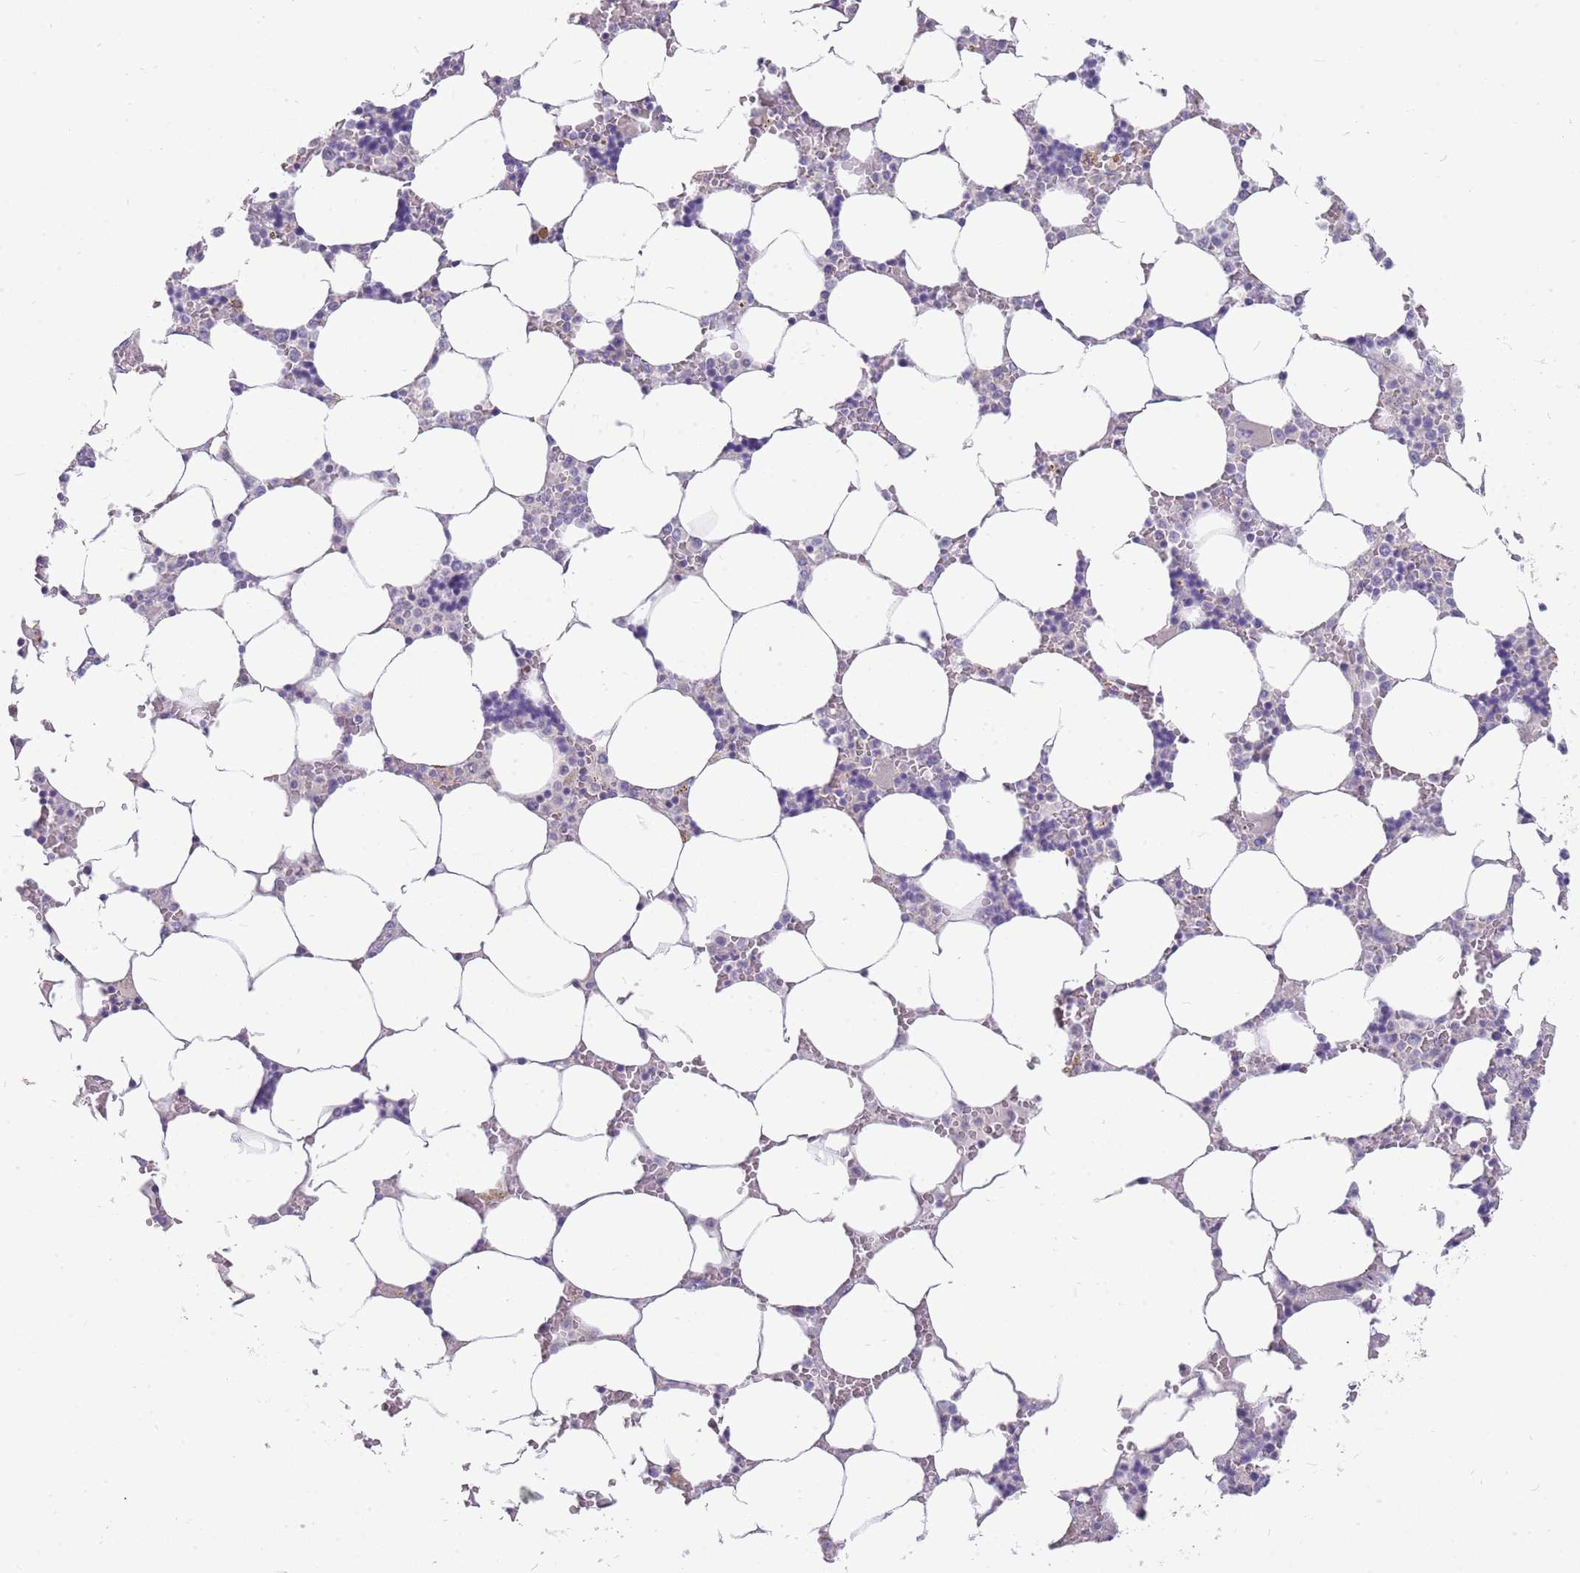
{"staining": {"intensity": "negative", "quantity": "none", "location": "none"}, "tissue": "bone marrow", "cell_type": "Hematopoietic cells", "image_type": "normal", "snomed": [{"axis": "morphology", "description": "Normal tissue, NOS"}, {"axis": "topography", "description": "Bone marrow"}], "caption": "Histopathology image shows no significant protein expression in hematopoietic cells of normal bone marrow.", "gene": "DIPK1C", "patient": {"sex": "male", "age": 64}}